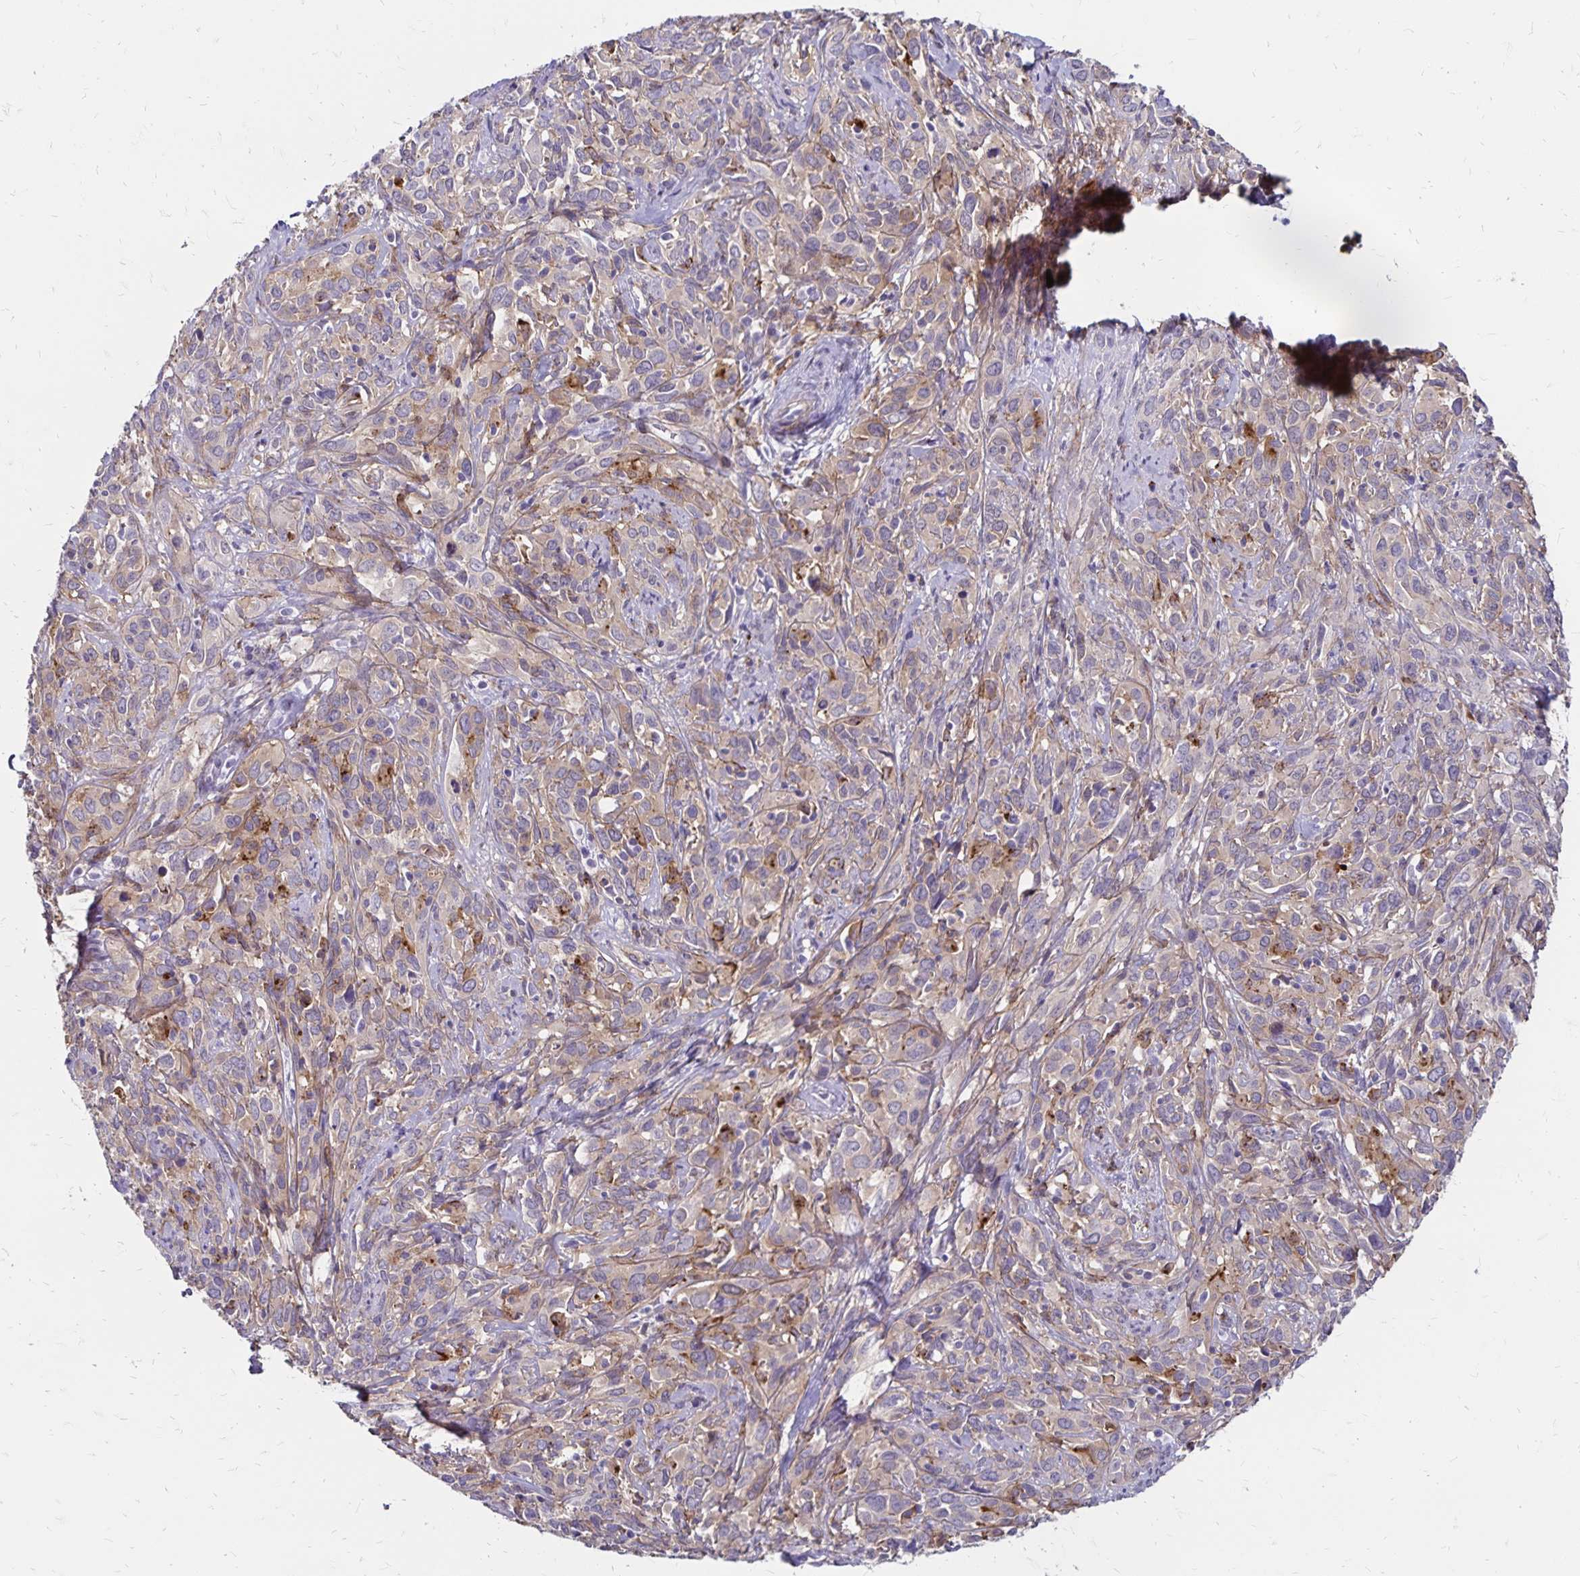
{"staining": {"intensity": "weak", "quantity": "25%-75%", "location": "cytoplasmic/membranous"}, "tissue": "cervical cancer", "cell_type": "Tumor cells", "image_type": "cancer", "snomed": [{"axis": "morphology", "description": "Normal tissue, NOS"}, {"axis": "morphology", "description": "Squamous cell carcinoma, NOS"}, {"axis": "topography", "description": "Cervix"}], "caption": "Cervical cancer (squamous cell carcinoma) stained for a protein (brown) demonstrates weak cytoplasmic/membranous positive staining in about 25%-75% of tumor cells.", "gene": "TNS3", "patient": {"sex": "female", "age": 51}}